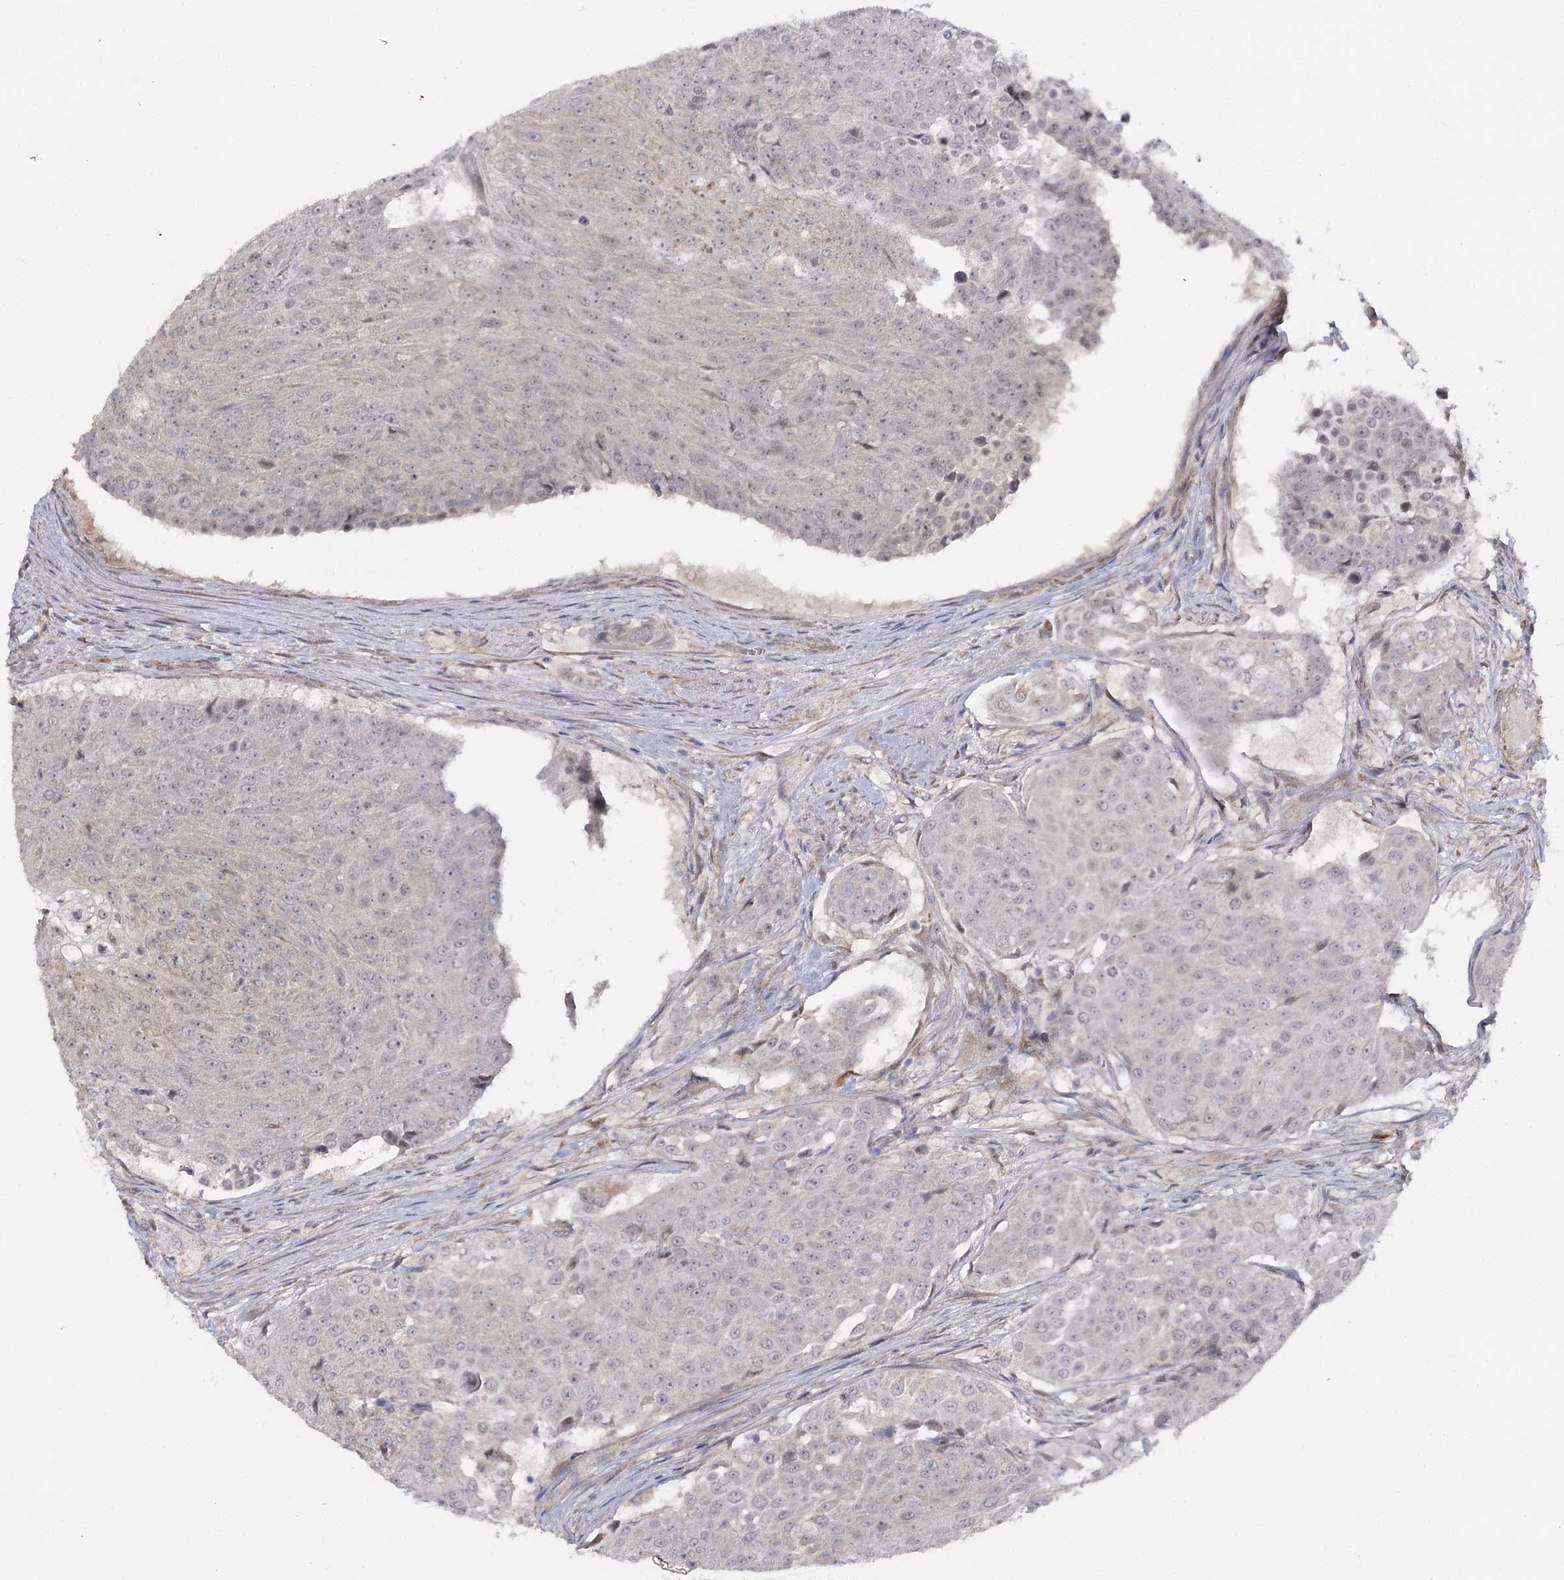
{"staining": {"intensity": "negative", "quantity": "none", "location": "none"}, "tissue": "urothelial cancer", "cell_type": "Tumor cells", "image_type": "cancer", "snomed": [{"axis": "morphology", "description": "Urothelial carcinoma, High grade"}, {"axis": "topography", "description": "Urinary bladder"}], "caption": "Tumor cells are negative for protein expression in human urothelial cancer. (DAB immunohistochemistry, high magnification).", "gene": "TBC1D9B", "patient": {"sex": "female", "age": 63}}